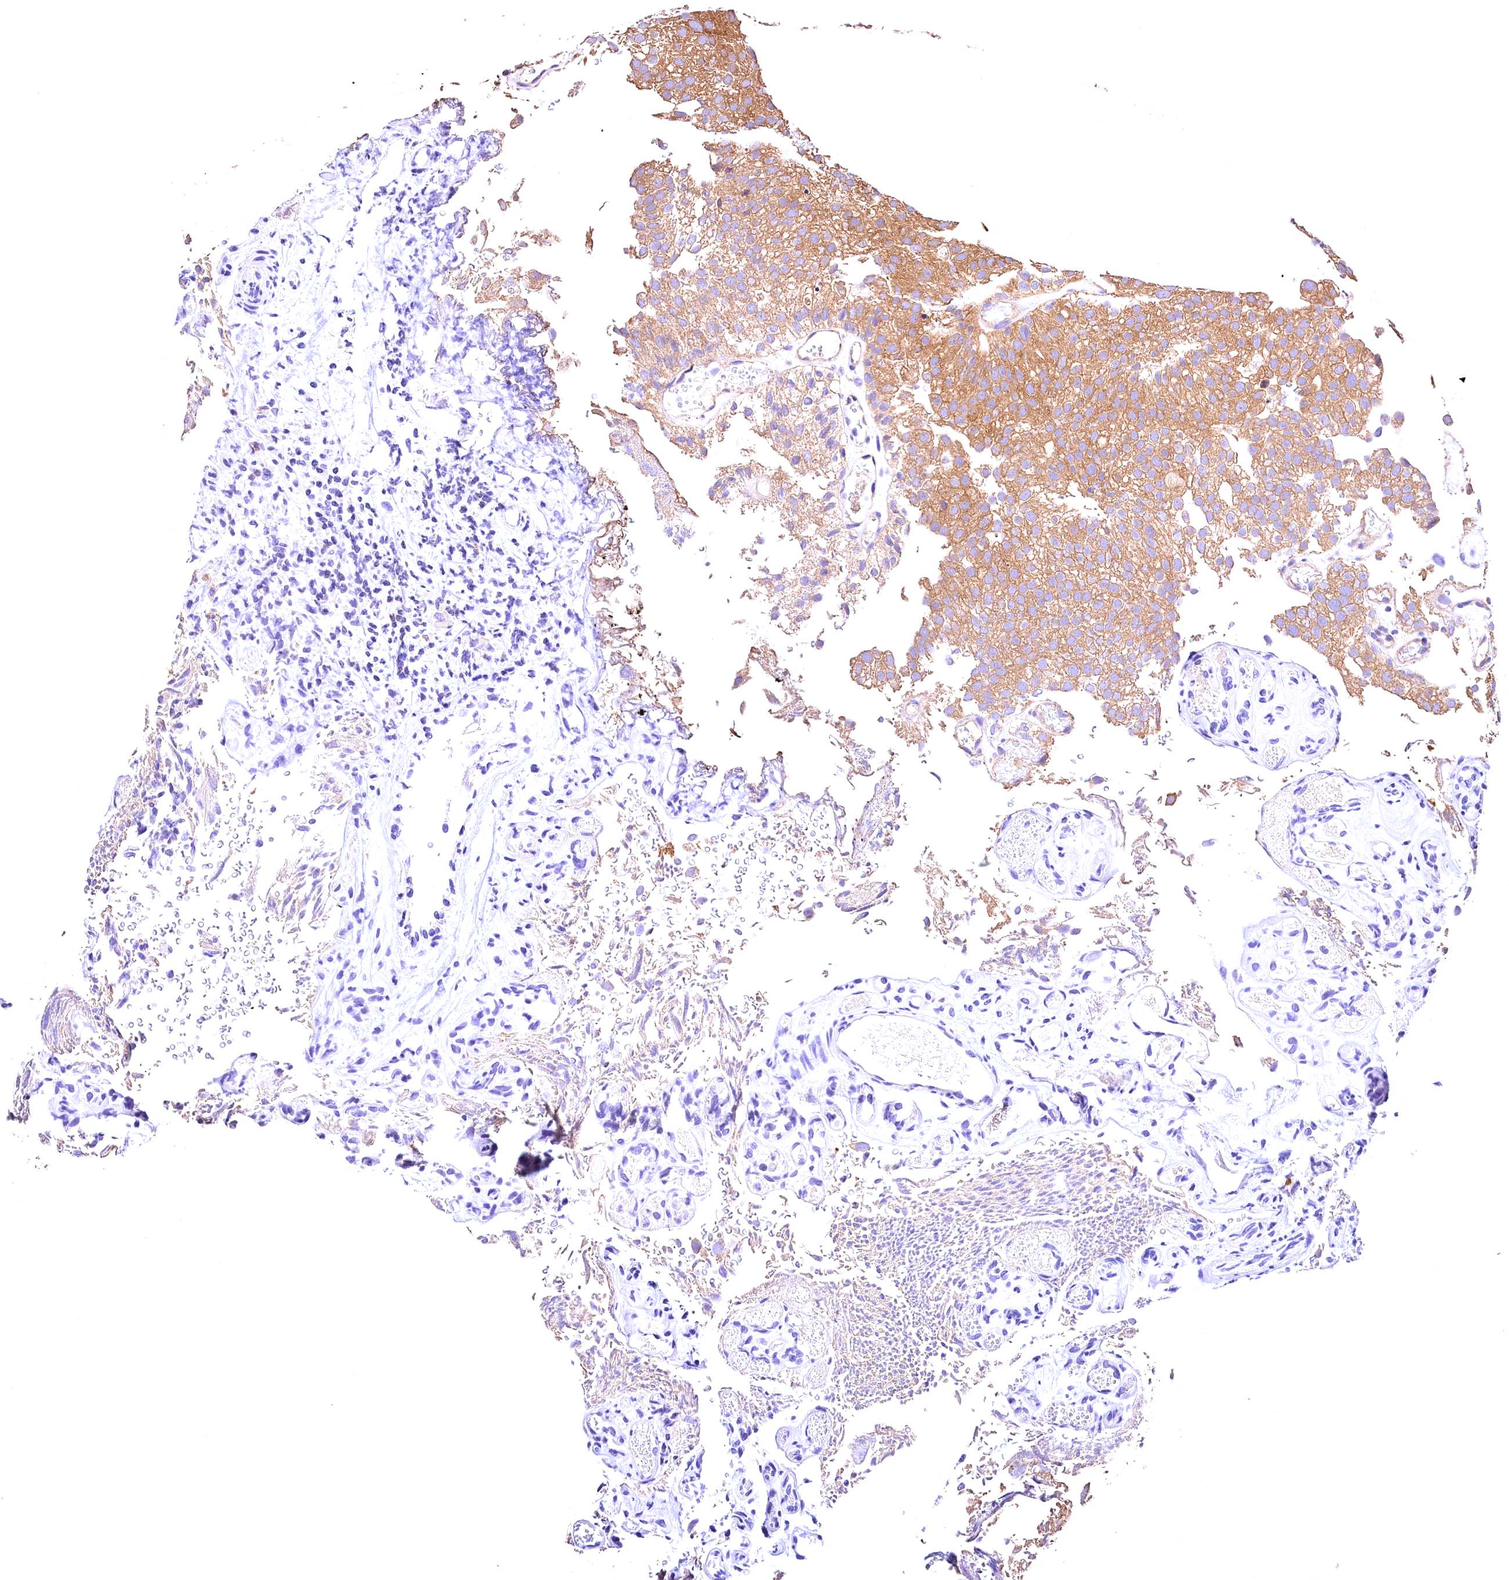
{"staining": {"intensity": "moderate", "quantity": ">75%", "location": "cytoplasmic/membranous"}, "tissue": "urothelial cancer", "cell_type": "Tumor cells", "image_type": "cancer", "snomed": [{"axis": "morphology", "description": "Urothelial carcinoma, Low grade"}, {"axis": "topography", "description": "Urinary bladder"}], "caption": "IHC micrograph of human urothelial cancer stained for a protein (brown), which shows medium levels of moderate cytoplasmic/membranous expression in about >75% of tumor cells.", "gene": "OAS3", "patient": {"sex": "male", "age": 78}}